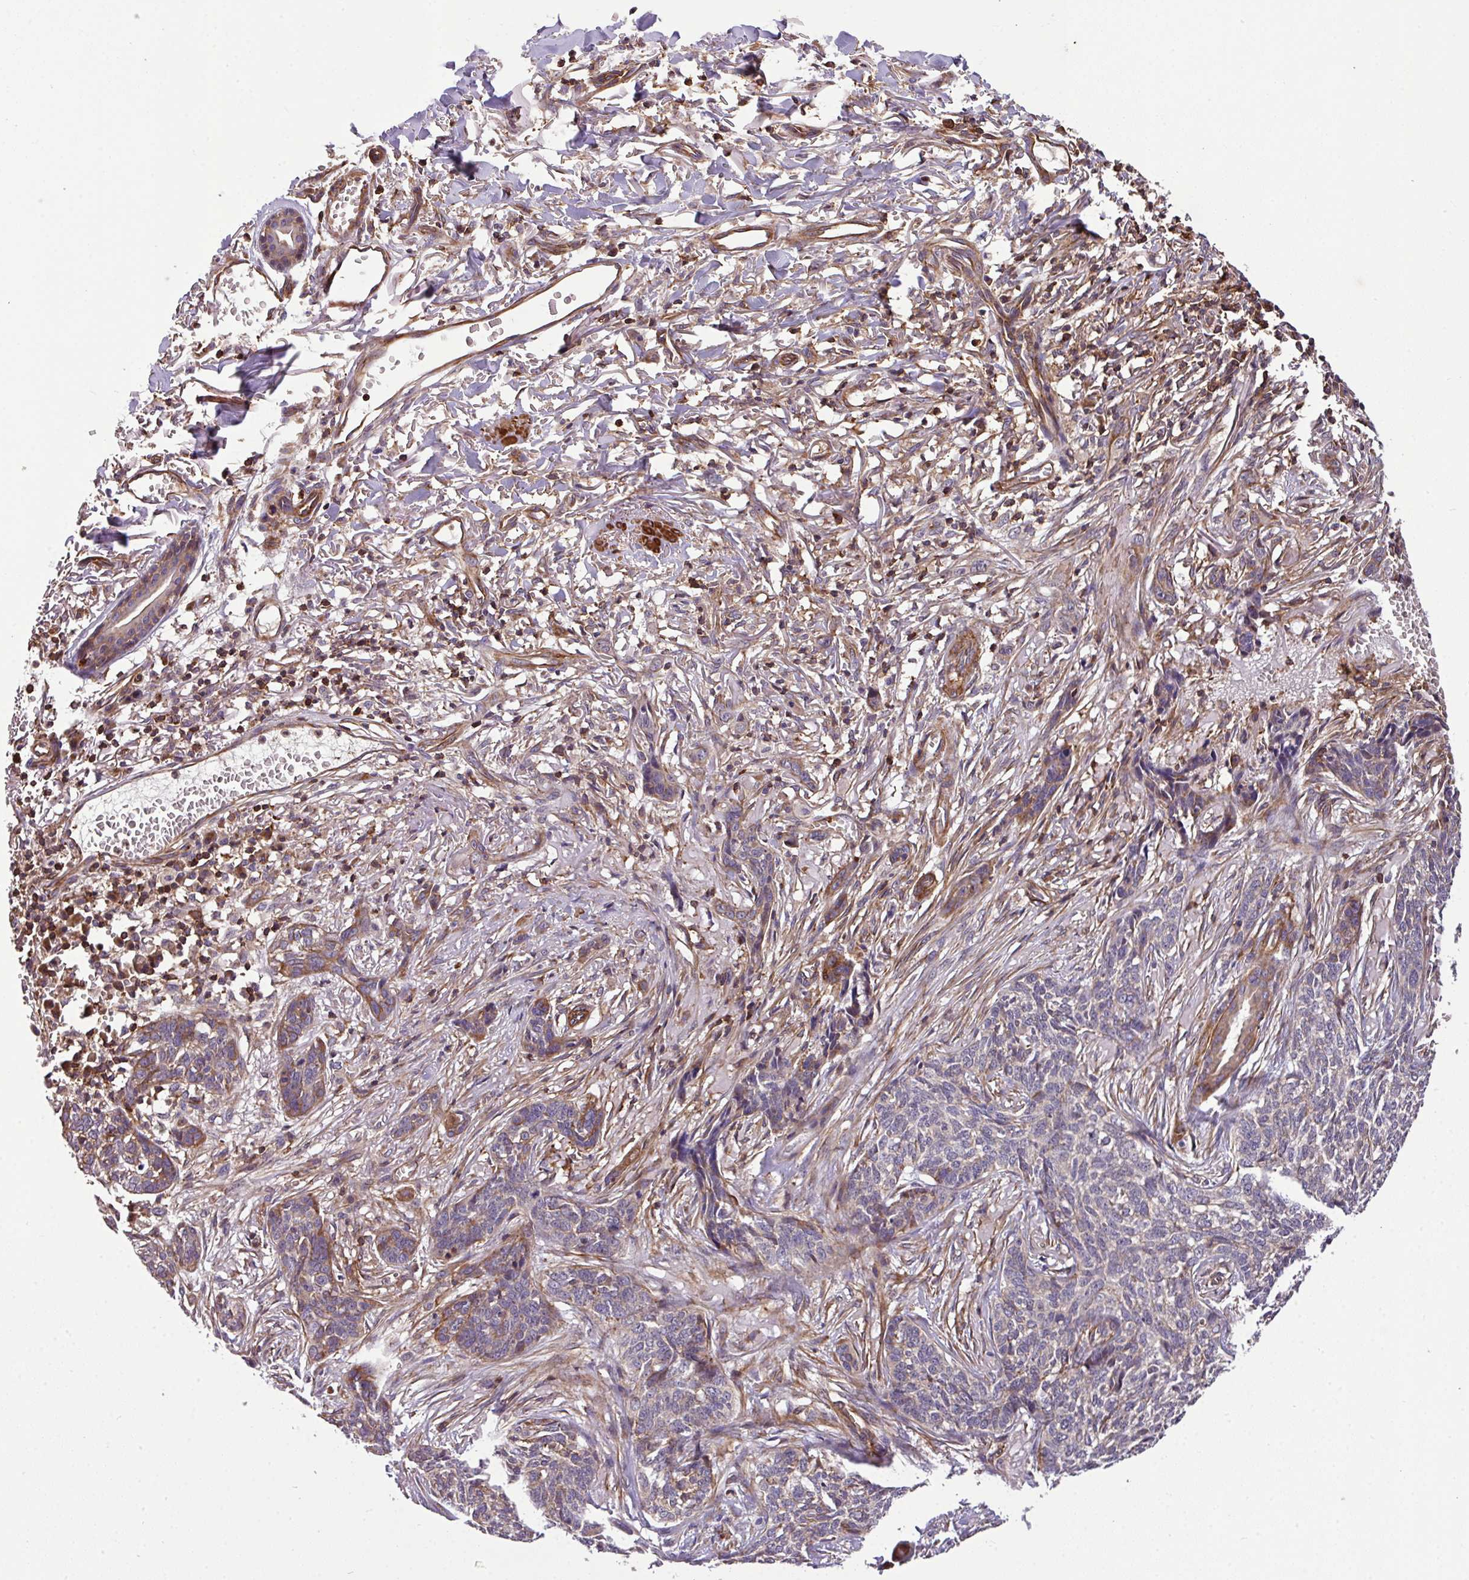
{"staining": {"intensity": "moderate", "quantity": "<25%", "location": "cytoplasmic/membranous"}, "tissue": "skin cancer", "cell_type": "Tumor cells", "image_type": "cancer", "snomed": [{"axis": "morphology", "description": "Basal cell carcinoma"}, {"axis": "topography", "description": "Skin"}], "caption": "This is an image of immunohistochemistry staining of skin cancer (basal cell carcinoma), which shows moderate staining in the cytoplasmic/membranous of tumor cells.", "gene": "CASS4", "patient": {"sex": "male", "age": 85}}